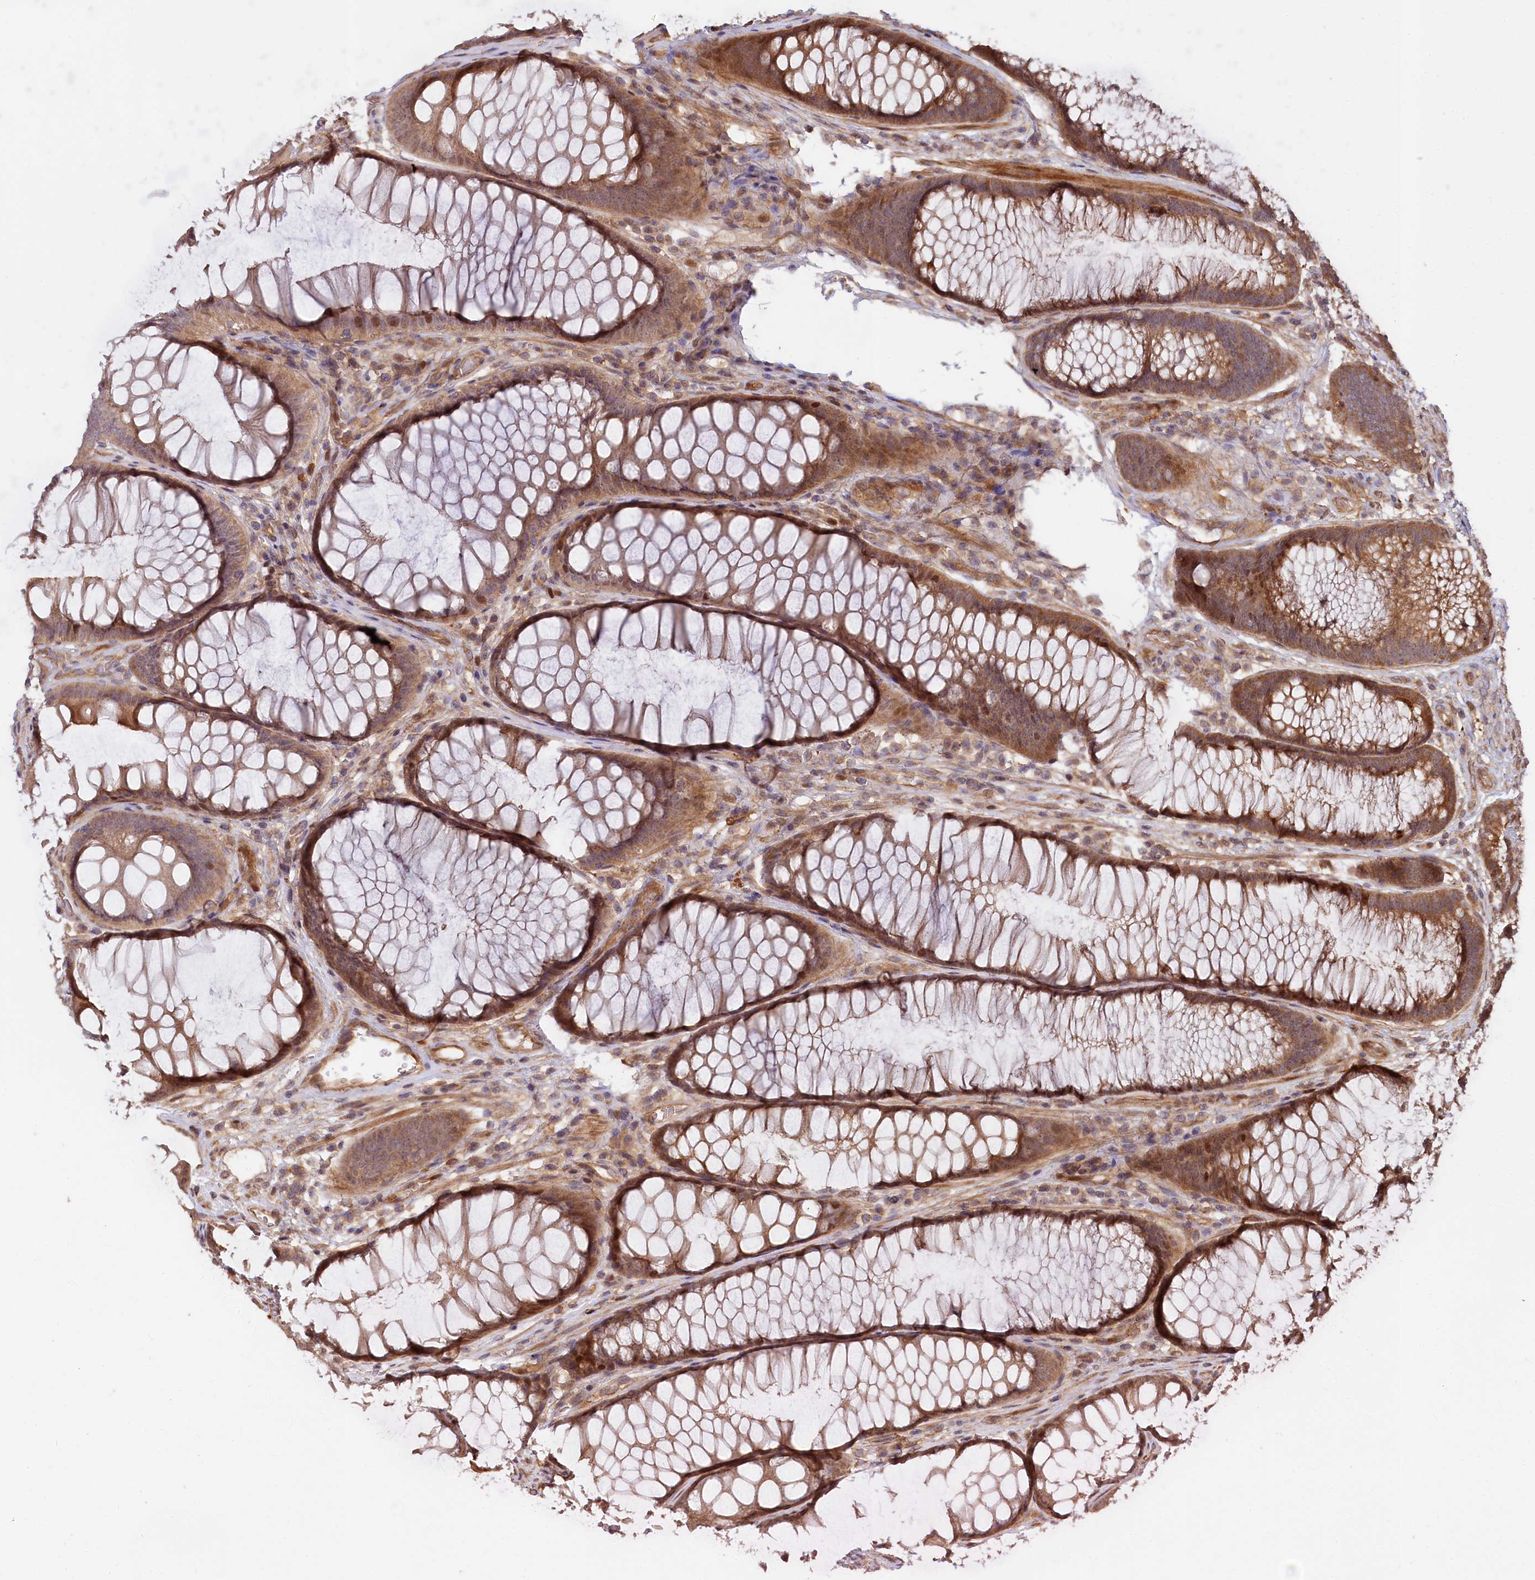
{"staining": {"intensity": "moderate", "quantity": "25%-75%", "location": "cytoplasmic/membranous"}, "tissue": "colon", "cell_type": "Endothelial cells", "image_type": "normal", "snomed": [{"axis": "morphology", "description": "Normal tissue, NOS"}, {"axis": "topography", "description": "Colon"}], "caption": "Colon stained with DAB (3,3'-diaminobenzidine) IHC shows medium levels of moderate cytoplasmic/membranous positivity in about 25%-75% of endothelial cells.", "gene": "NEDD1", "patient": {"sex": "female", "age": 82}}